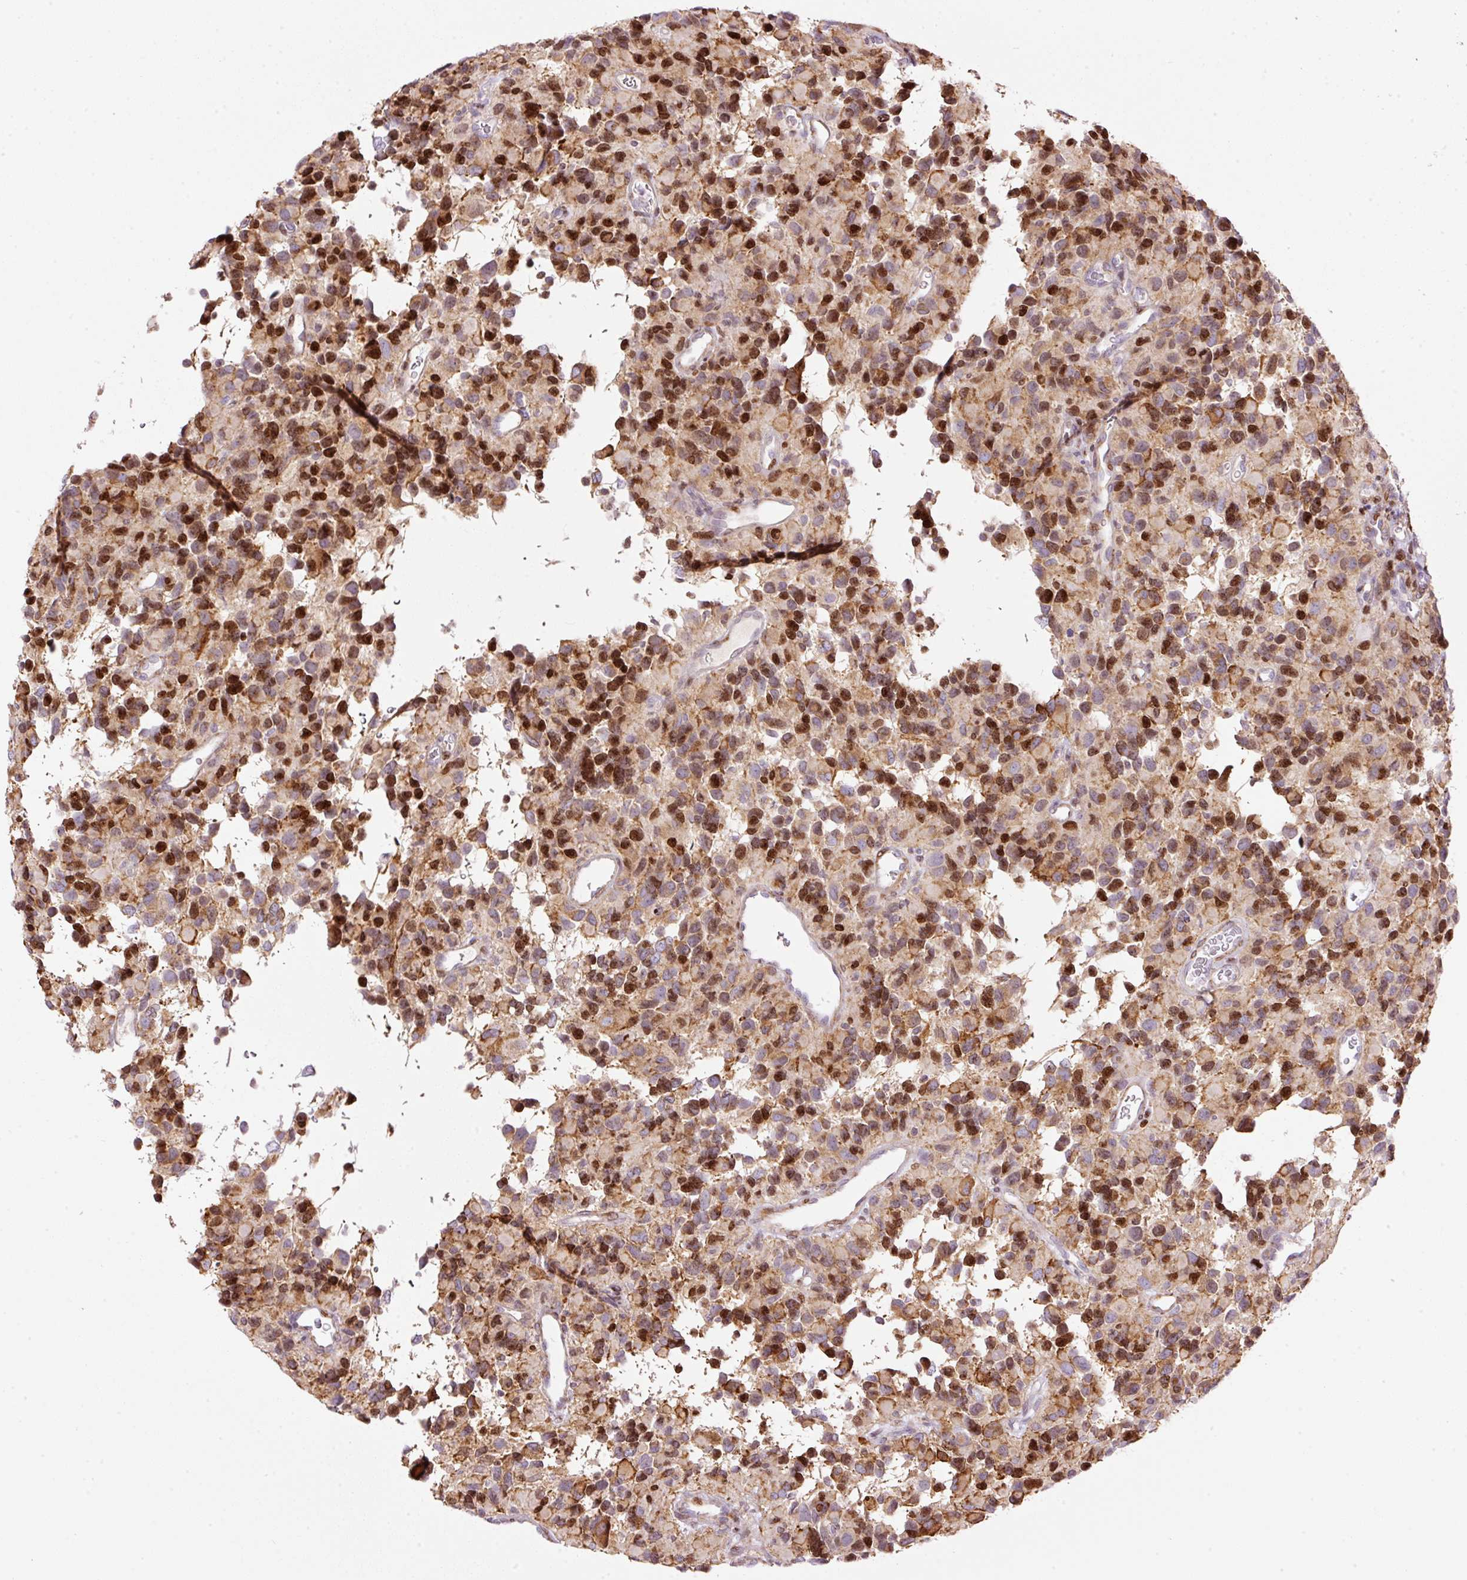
{"staining": {"intensity": "moderate", "quantity": ">75%", "location": "cytoplasmic/membranous,nuclear"}, "tissue": "glioma", "cell_type": "Tumor cells", "image_type": "cancer", "snomed": [{"axis": "morphology", "description": "Glioma, malignant, High grade"}, {"axis": "topography", "description": "Brain"}], "caption": "Immunohistochemical staining of human malignant glioma (high-grade) reveals moderate cytoplasmic/membranous and nuclear protein expression in about >75% of tumor cells.", "gene": "TMEM8B", "patient": {"sex": "male", "age": 77}}